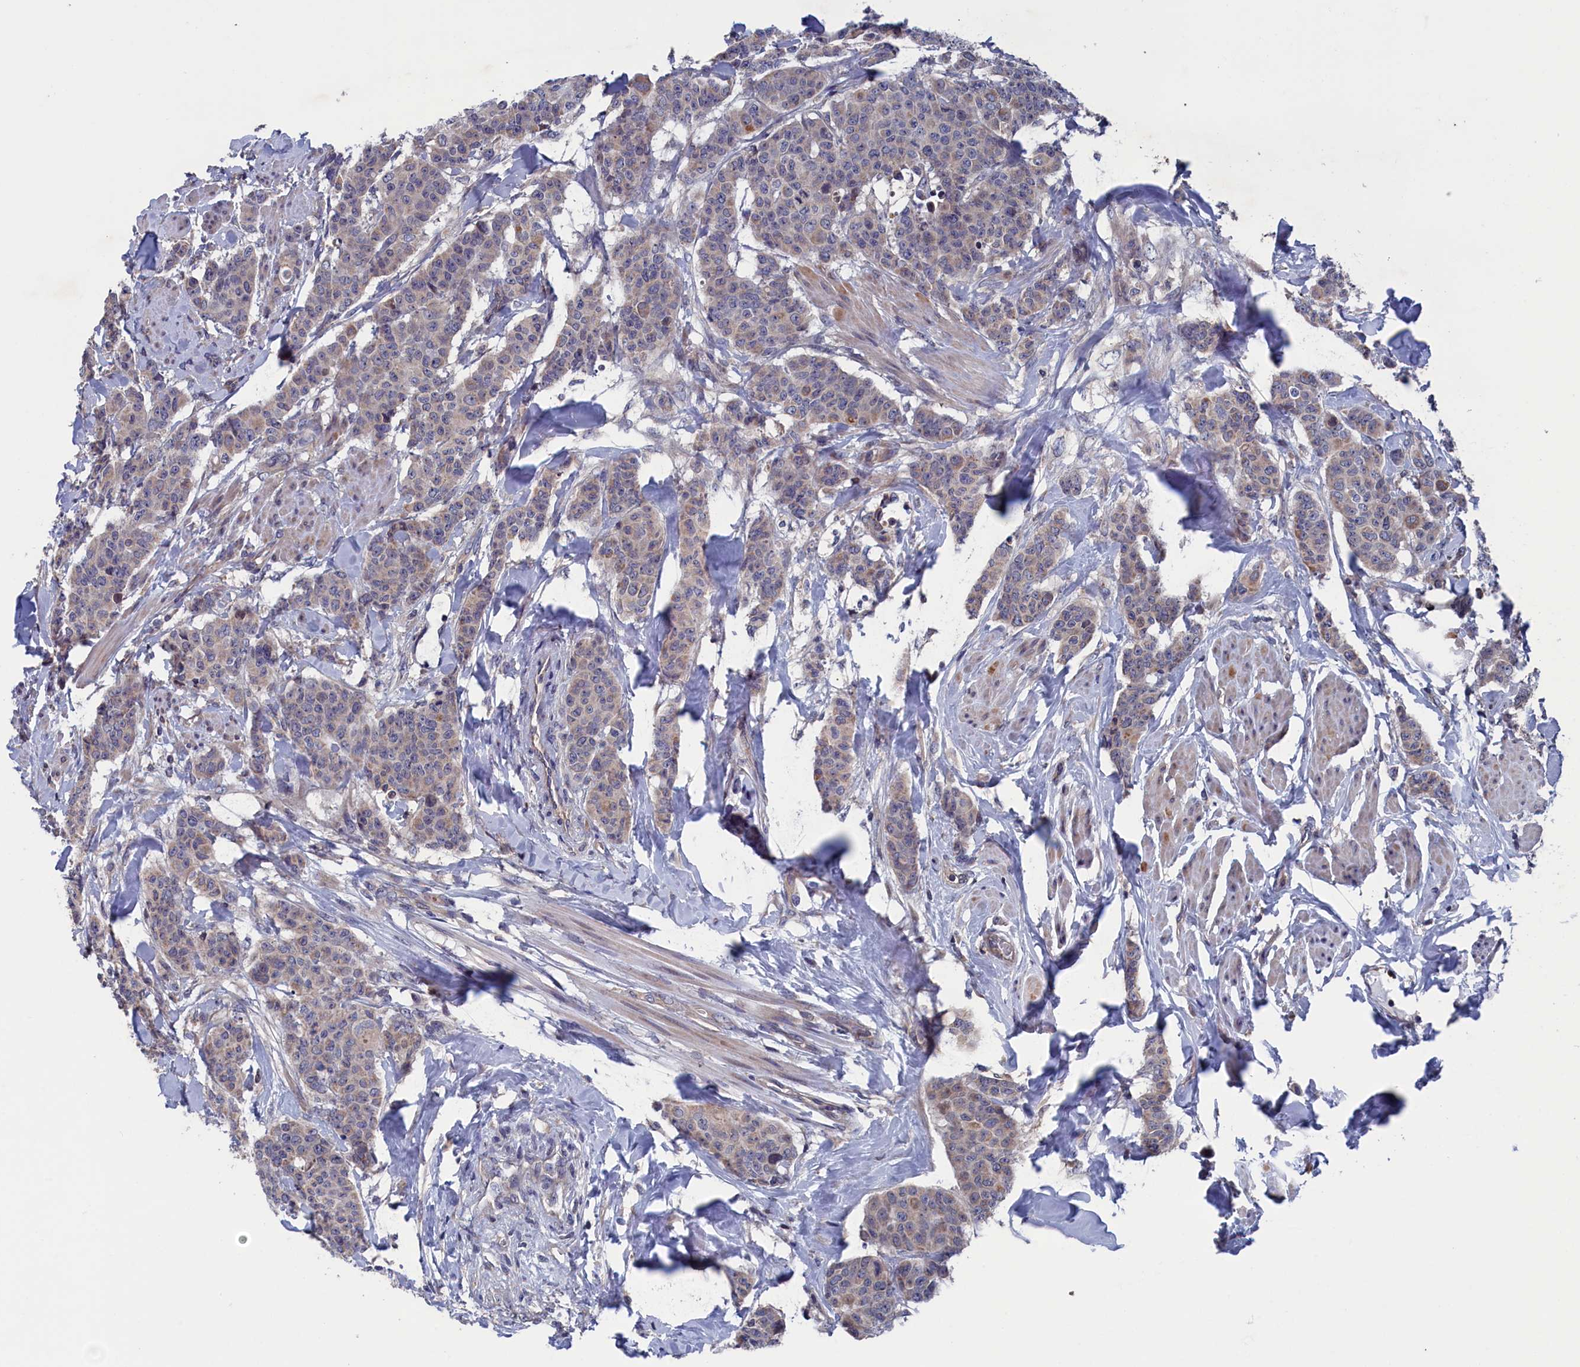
{"staining": {"intensity": "weak", "quantity": "25%-75%", "location": "cytoplasmic/membranous"}, "tissue": "breast cancer", "cell_type": "Tumor cells", "image_type": "cancer", "snomed": [{"axis": "morphology", "description": "Duct carcinoma"}, {"axis": "topography", "description": "Breast"}], "caption": "An immunohistochemistry (IHC) micrograph of tumor tissue is shown. Protein staining in brown labels weak cytoplasmic/membranous positivity in breast cancer (infiltrating ductal carcinoma) within tumor cells.", "gene": "SPATA13", "patient": {"sex": "female", "age": 40}}